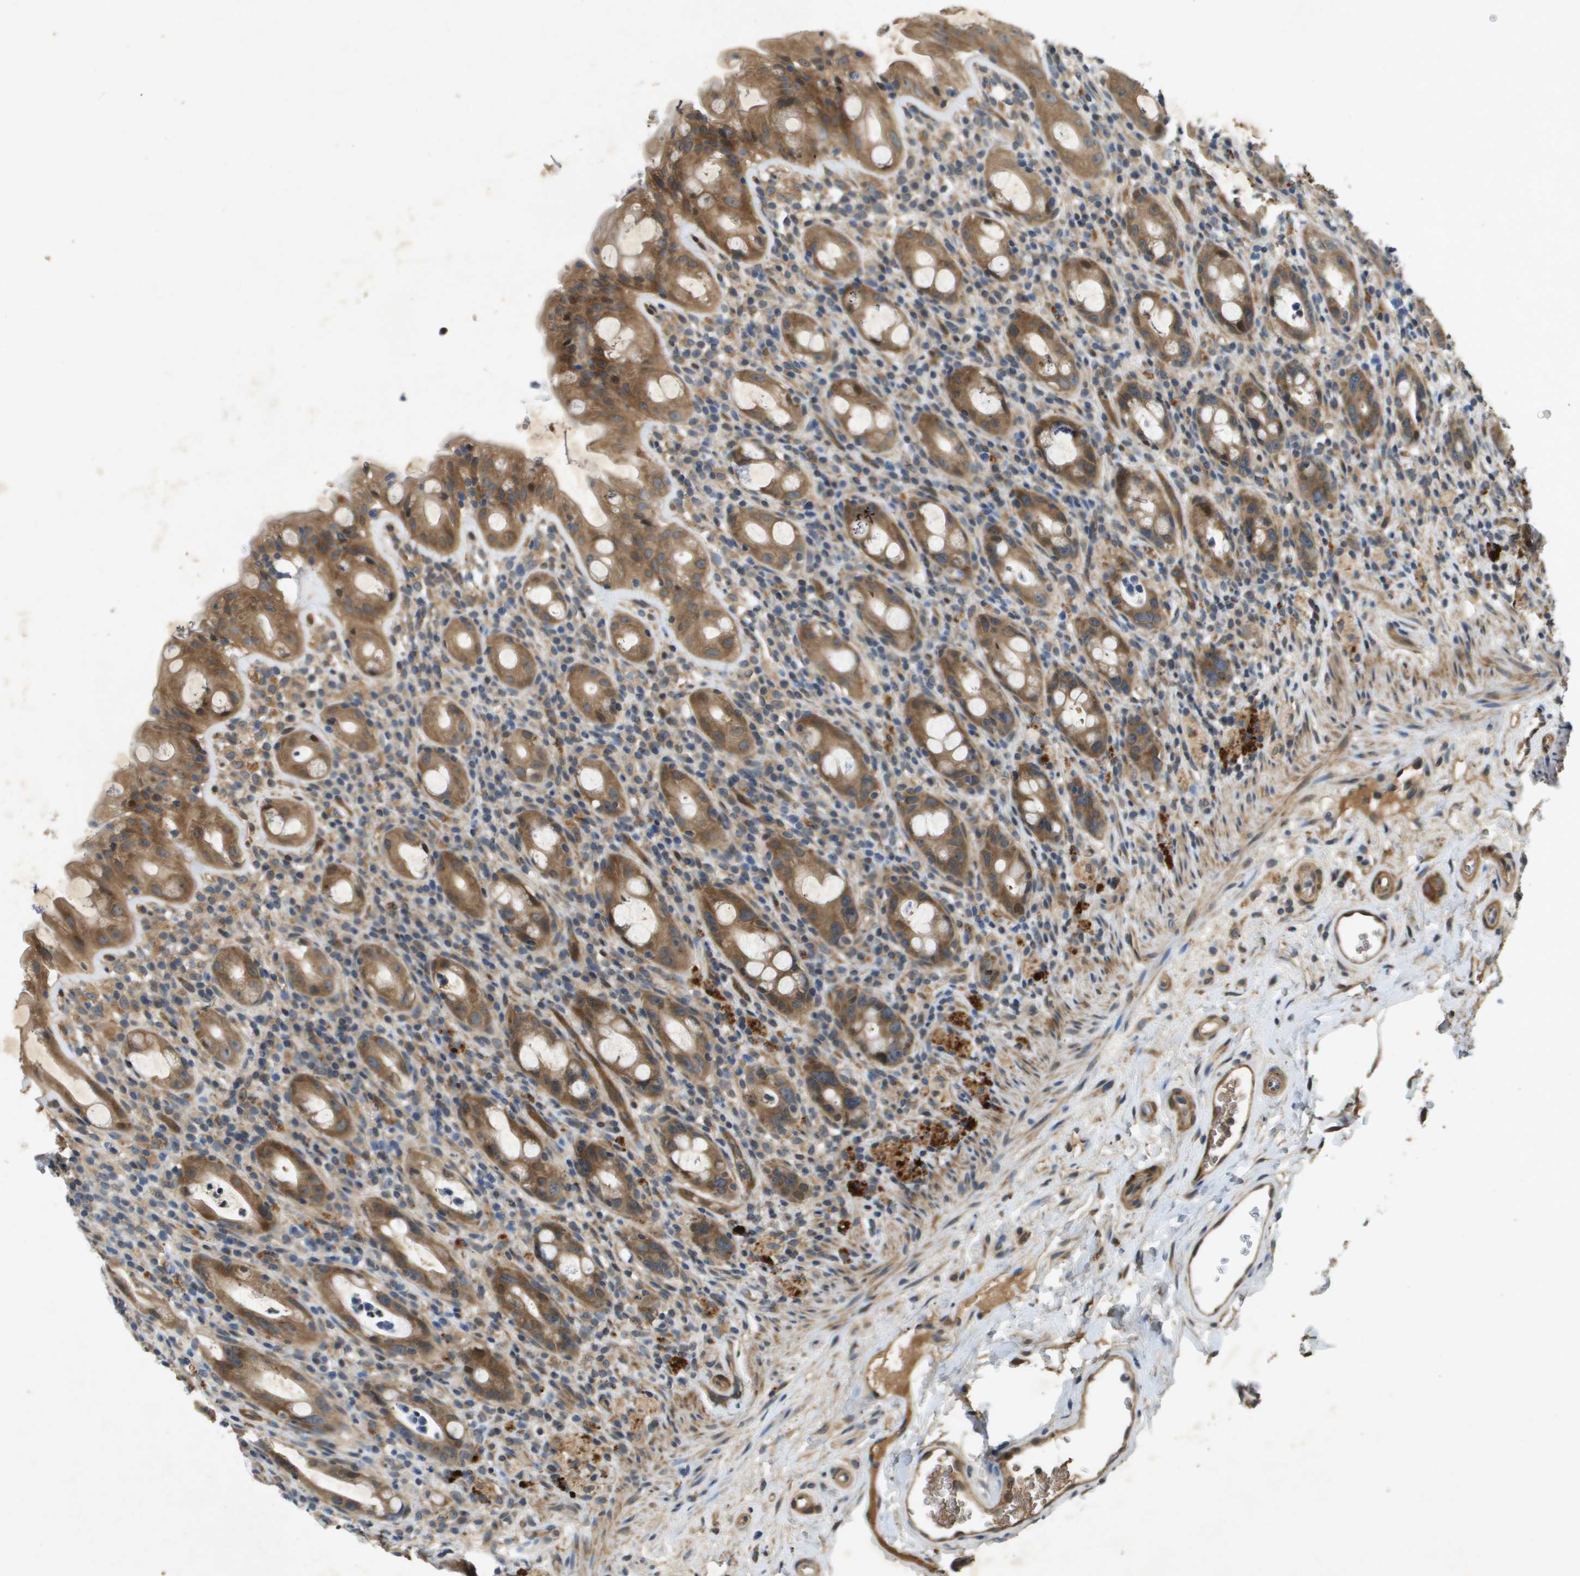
{"staining": {"intensity": "strong", "quantity": ">75%", "location": "cytoplasmic/membranous"}, "tissue": "rectum", "cell_type": "Glandular cells", "image_type": "normal", "snomed": [{"axis": "morphology", "description": "Normal tissue, NOS"}, {"axis": "topography", "description": "Rectum"}], "caption": "DAB immunohistochemical staining of benign human rectum exhibits strong cytoplasmic/membranous protein staining in approximately >75% of glandular cells.", "gene": "PGAP3", "patient": {"sex": "male", "age": 44}}